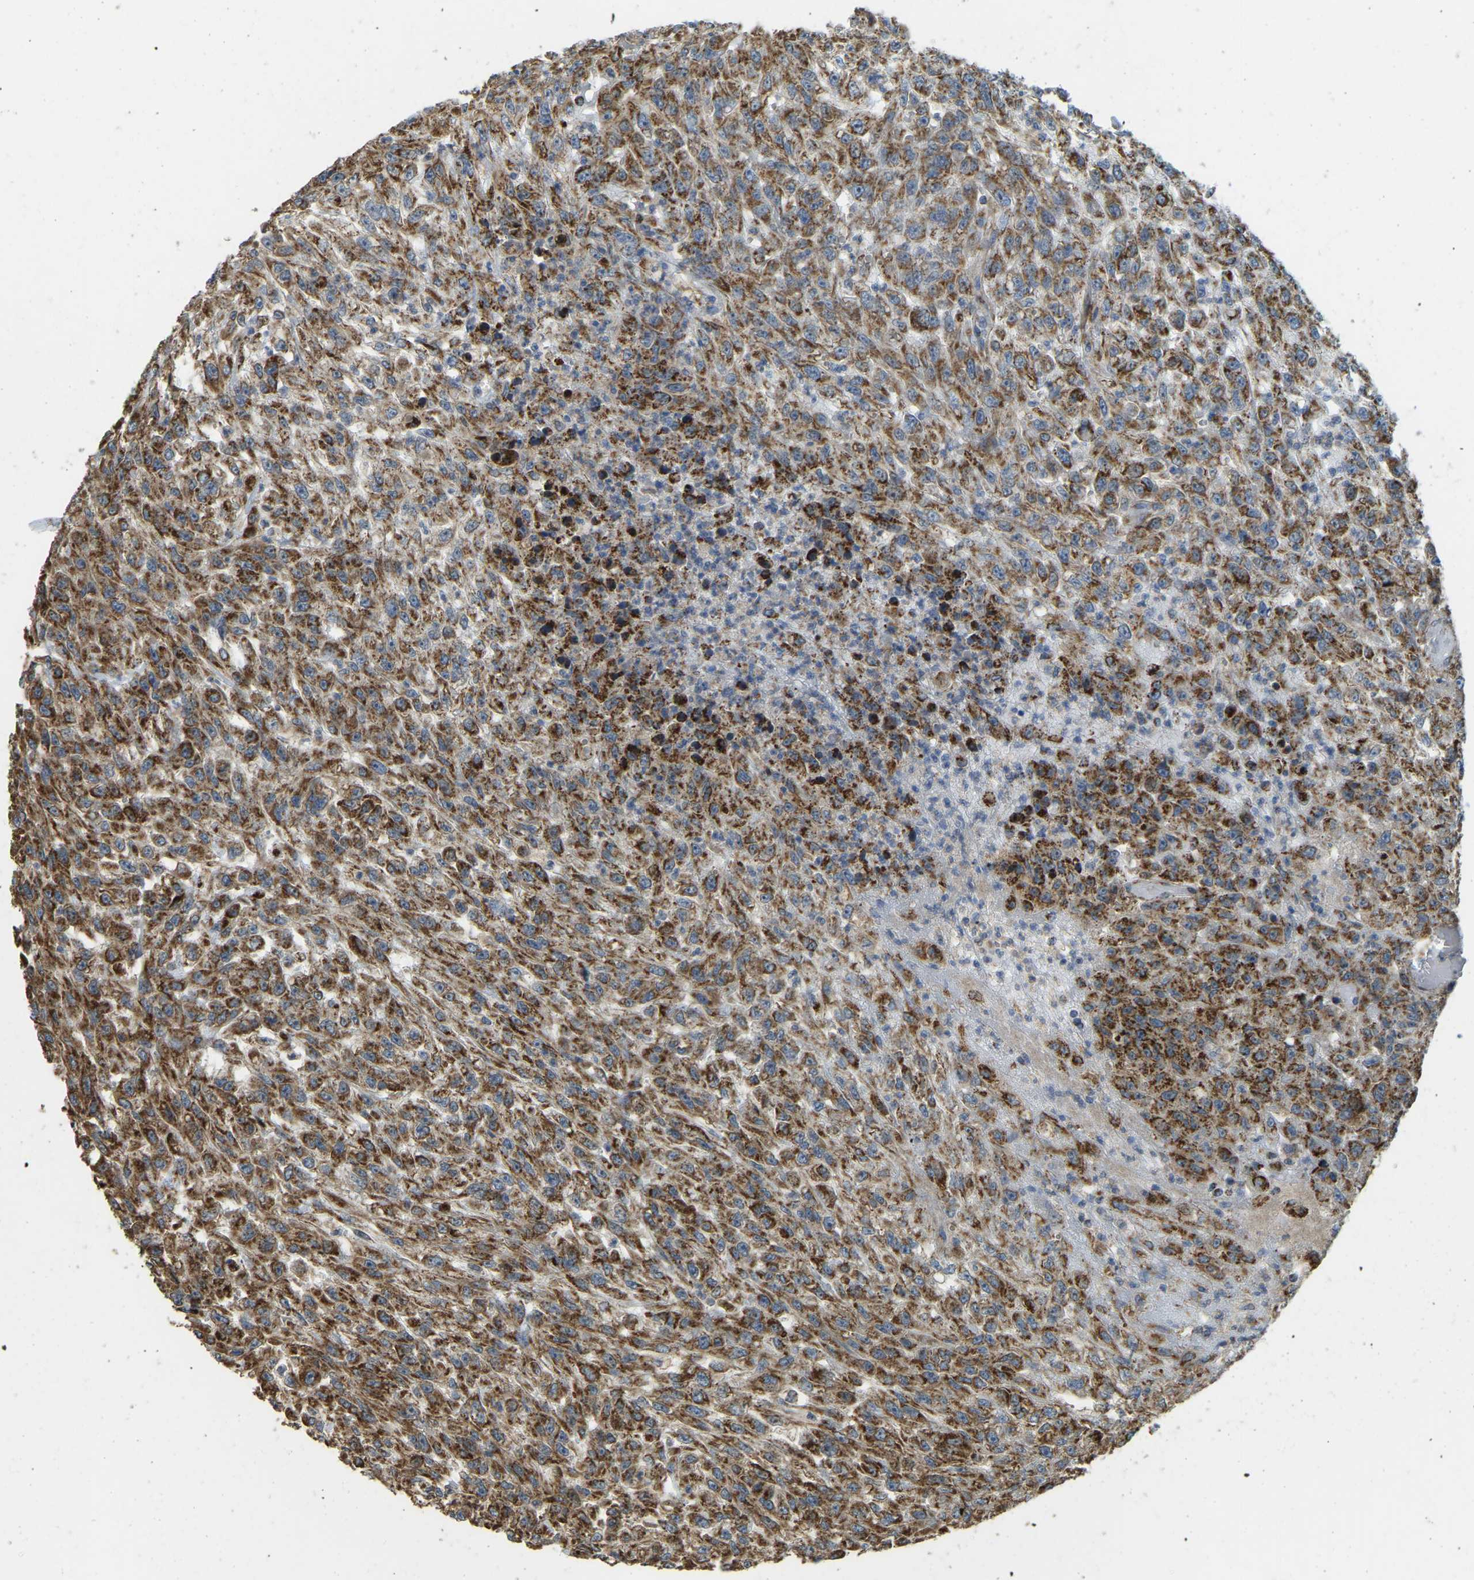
{"staining": {"intensity": "moderate", "quantity": ">75%", "location": "cytoplasmic/membranous"}, "tissue": "urothelial cancer", "cell_type": "Tumor cells", "image_type": "cancer", "snomed": [{"axis": "morphology", "description": "Urothelial carcinoma, High grade"}, {"axis": "topography", "description": "Urinary bladder"}], "caption": "This is a photomicrograph of IHC staining of urothelial cancer, which shows moderate positivity in the cytoplasmic/membranous of tumor cells.", "gene": "PSMD7", "patient": {"sex": "male", "age": 46}}